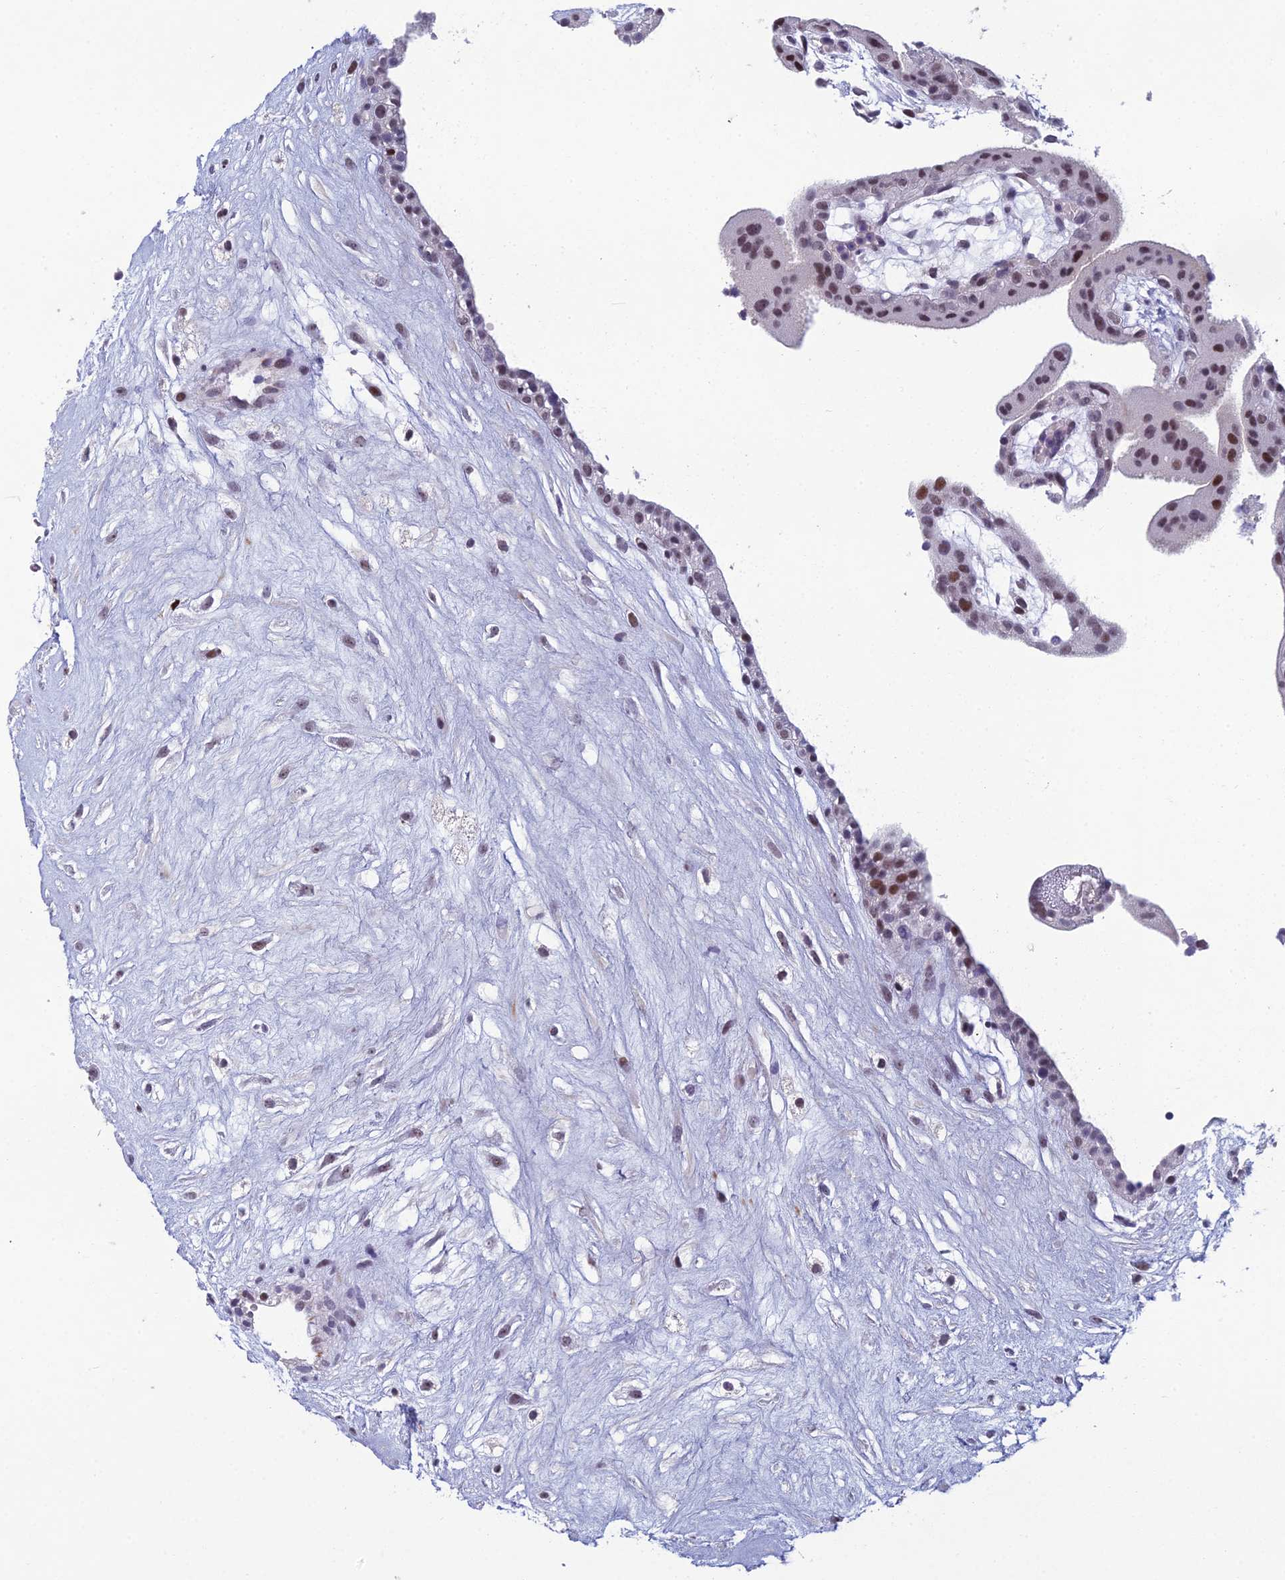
{"staining": {"intensity": "weak", "quantity": "25%-75%", "location": "nuclear"}, "tissue": "placenta", "cell_type": "Decidual cells", "image_type": "normal", "snomed": [{"axis": "morphology", "description": "Normal tissue, NOS"}, {"axis": "topography", "description": "Placenta"}], "caption": "Decidual cells display low levels of weak nuclear positivity in approximately 25%-75% of cells in unremarkable placenta.", "gene": "RGS17", "patient": {"sex": "female", "age": 18}}